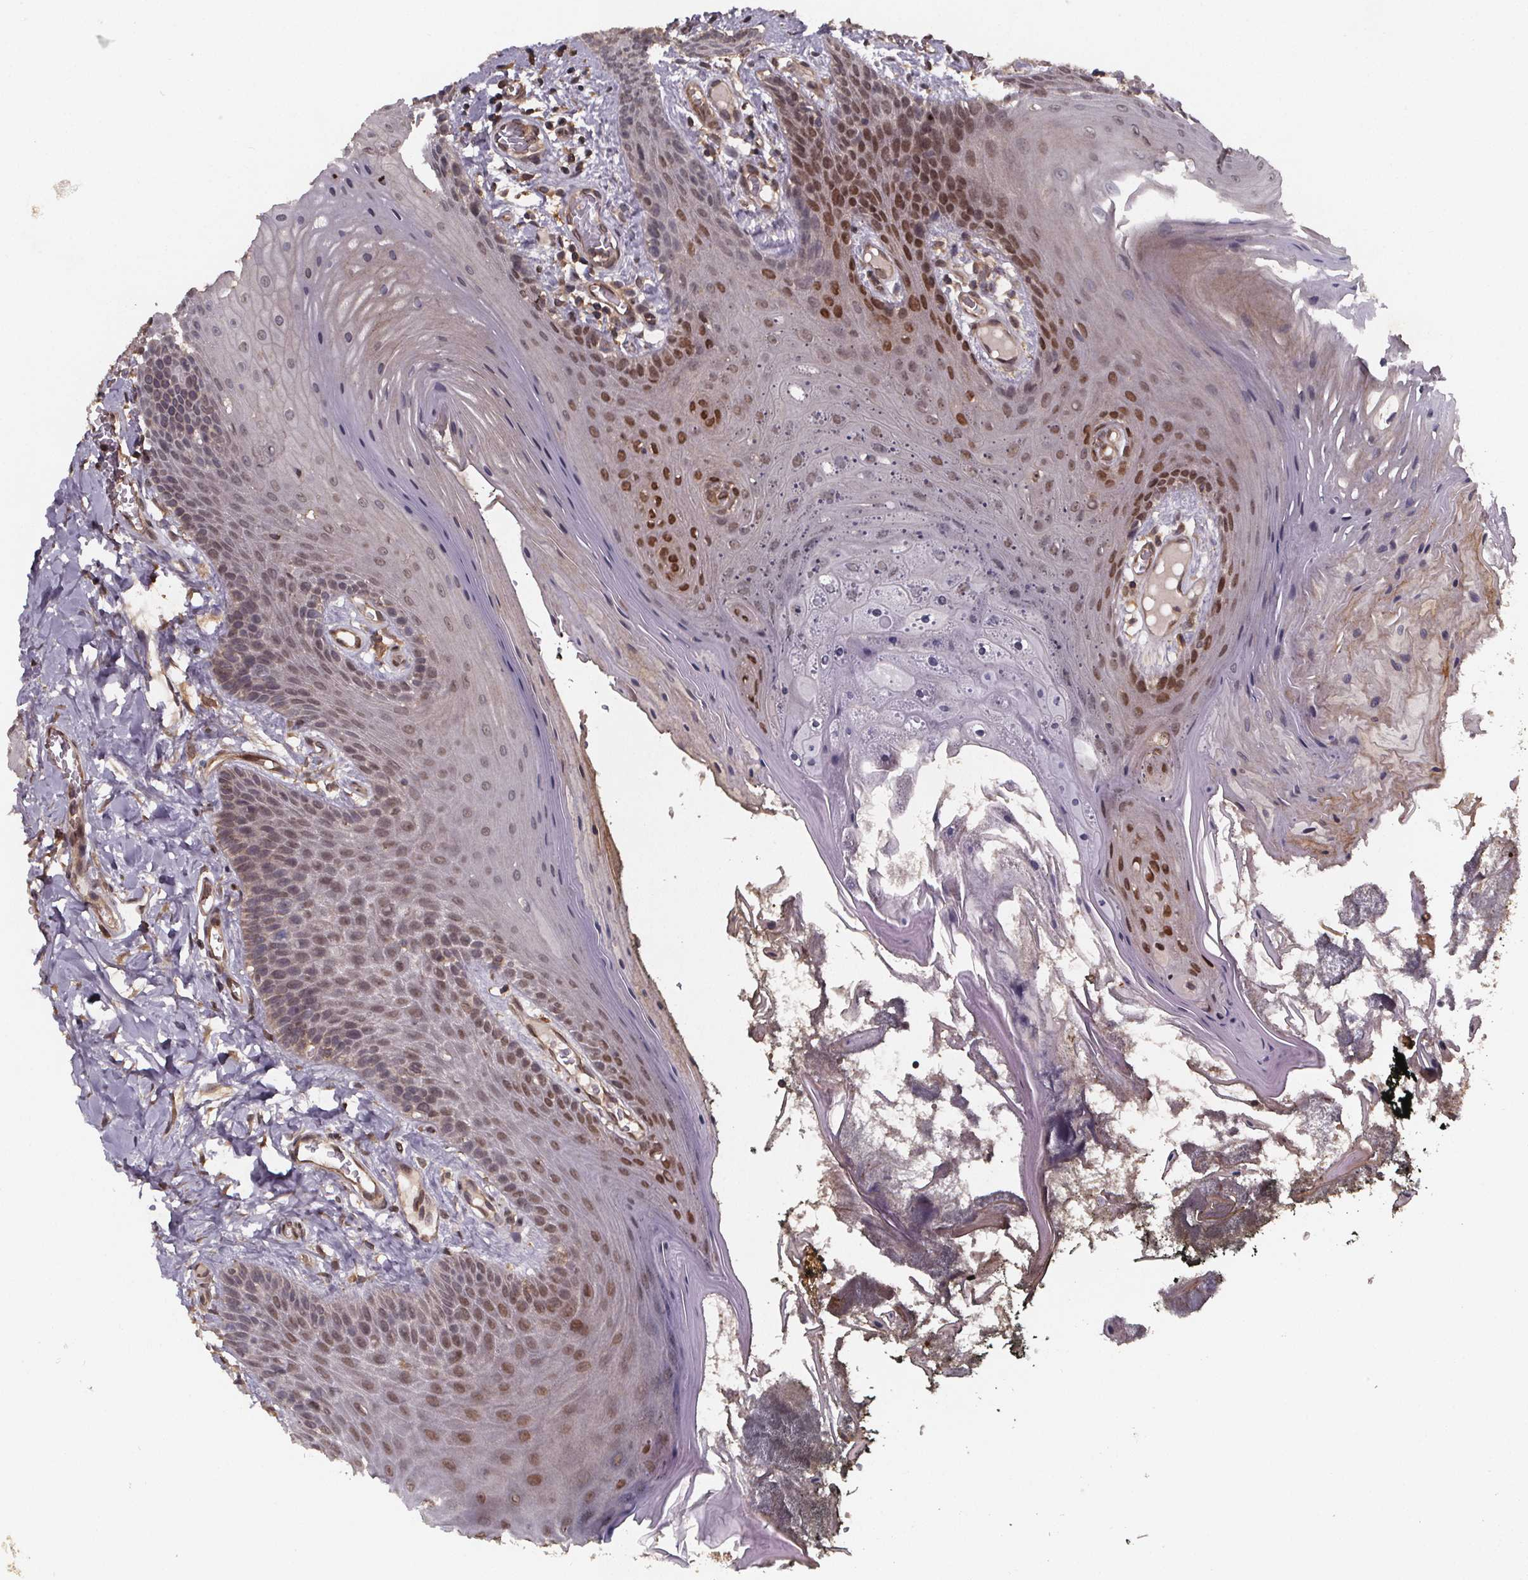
{"staining": {"intensity": "moderate", "quantity": "<25%", "location": "nuclear"}, "tissue": "oral mucosa", "cell_type": "Squamous epithelial cells", "image_type": "normal", "snomed": [{"axis": "morphology", "description": "Normal tissue, NOS"}, {"axis": "topography", "description": "Oral tissue"}], "caption": "Oral mucosa stained for a protein (brown) reveals moderate nuclear positive positivity in about <25% of squamous epithelial cells.", "gene": "PIERCE2", "patient": {"sex": "male", "age": 9}}